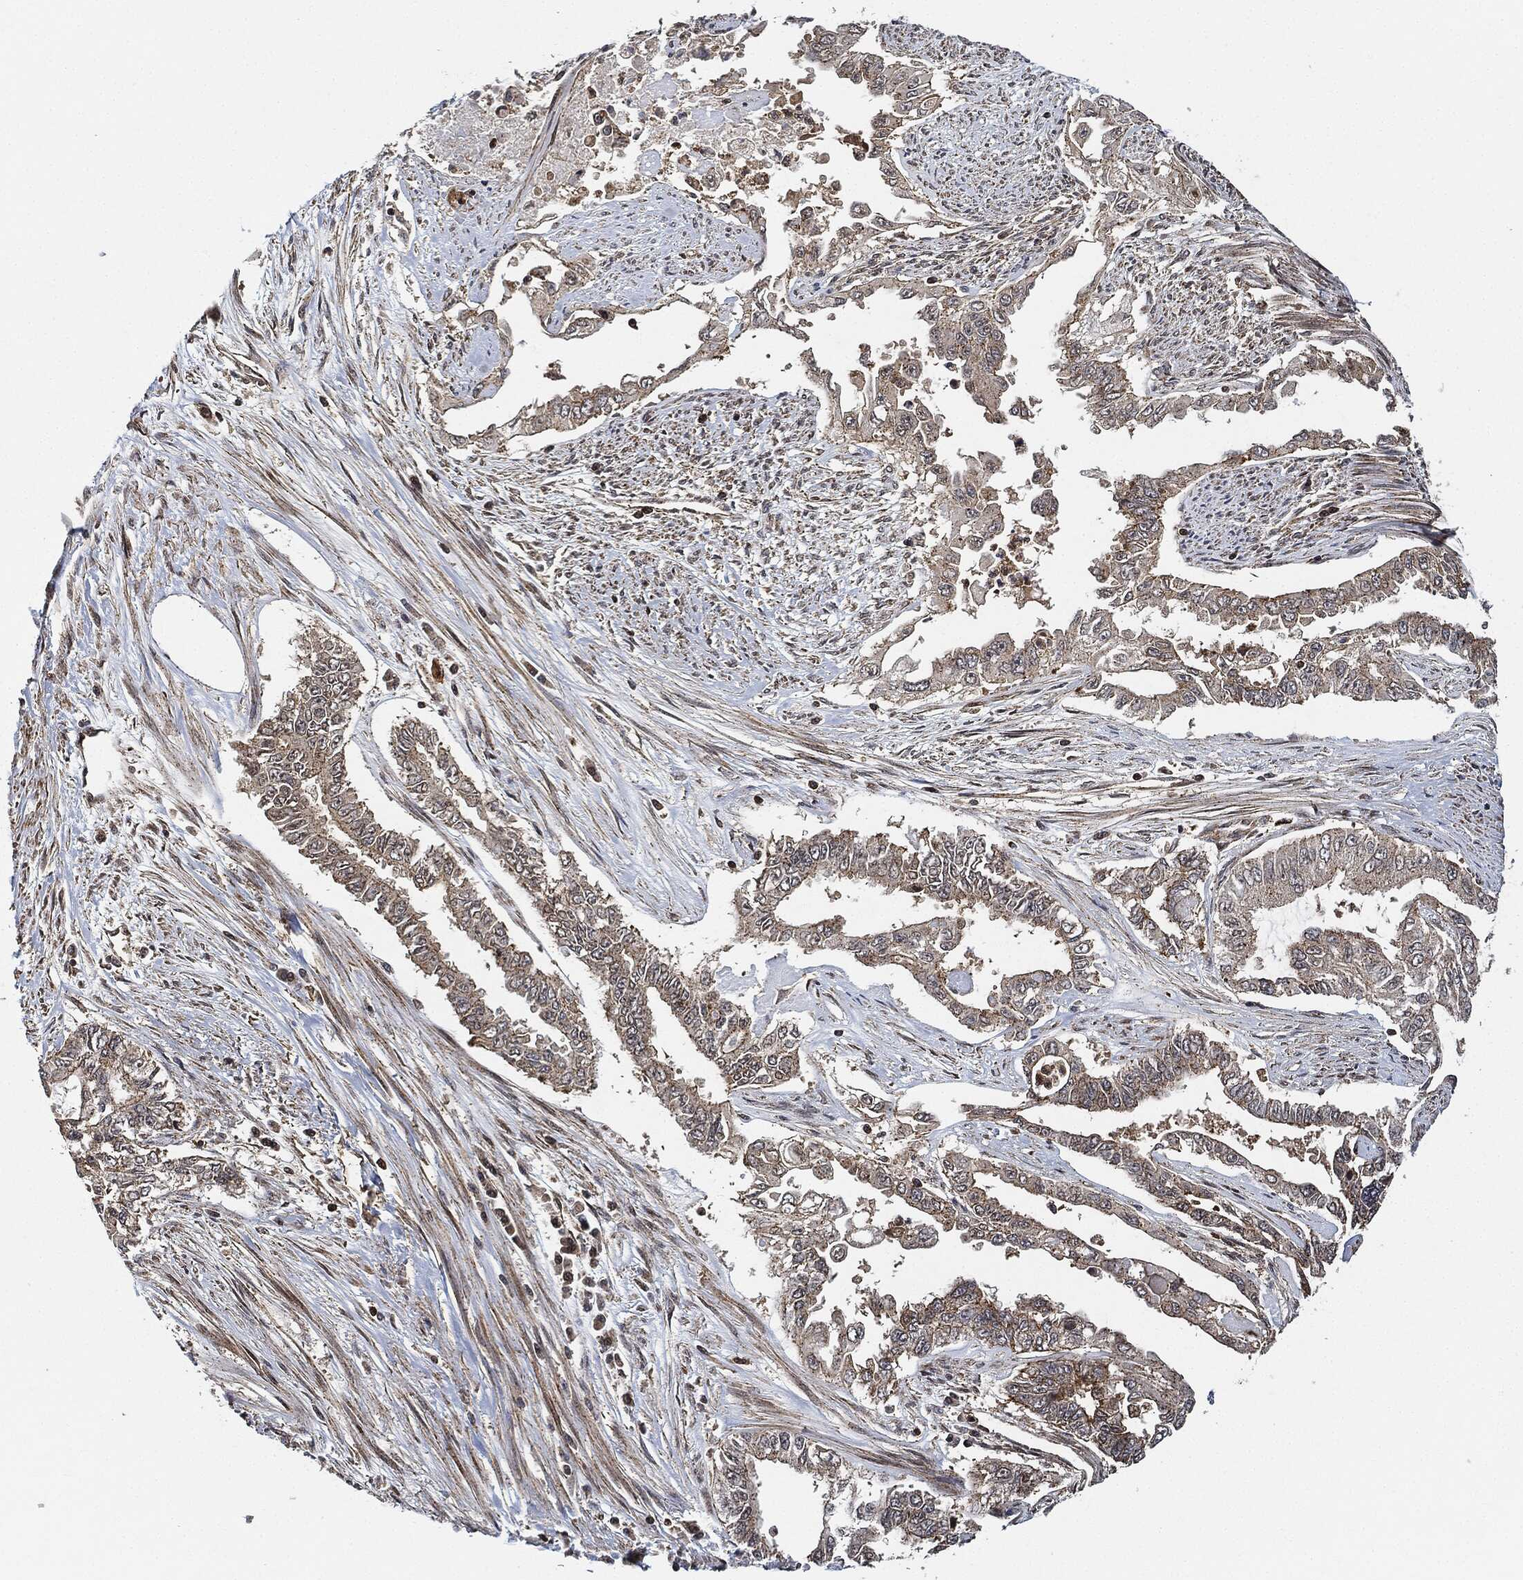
{"staining": {"intensity": "weak", "quantity": "25%-75%", "location": "cytoplasmic/membranous"}, "tissue": "endometrial cancer", "cell_type": "Tumor cells", "image_type": "cancer", "snomed": [{"axis": "morphology", "description": "Adenocarcinoma, NOS"}, {"axis": "topography", "description": "Uterus"}], "caption": "A brown stain labels weak cytoplasmic/membranous positivity of a protein in endometrial adenocarcinoma tumor cells.", "gene": "MAP3K3", "patient": {"sex": "female", "age": 59}}